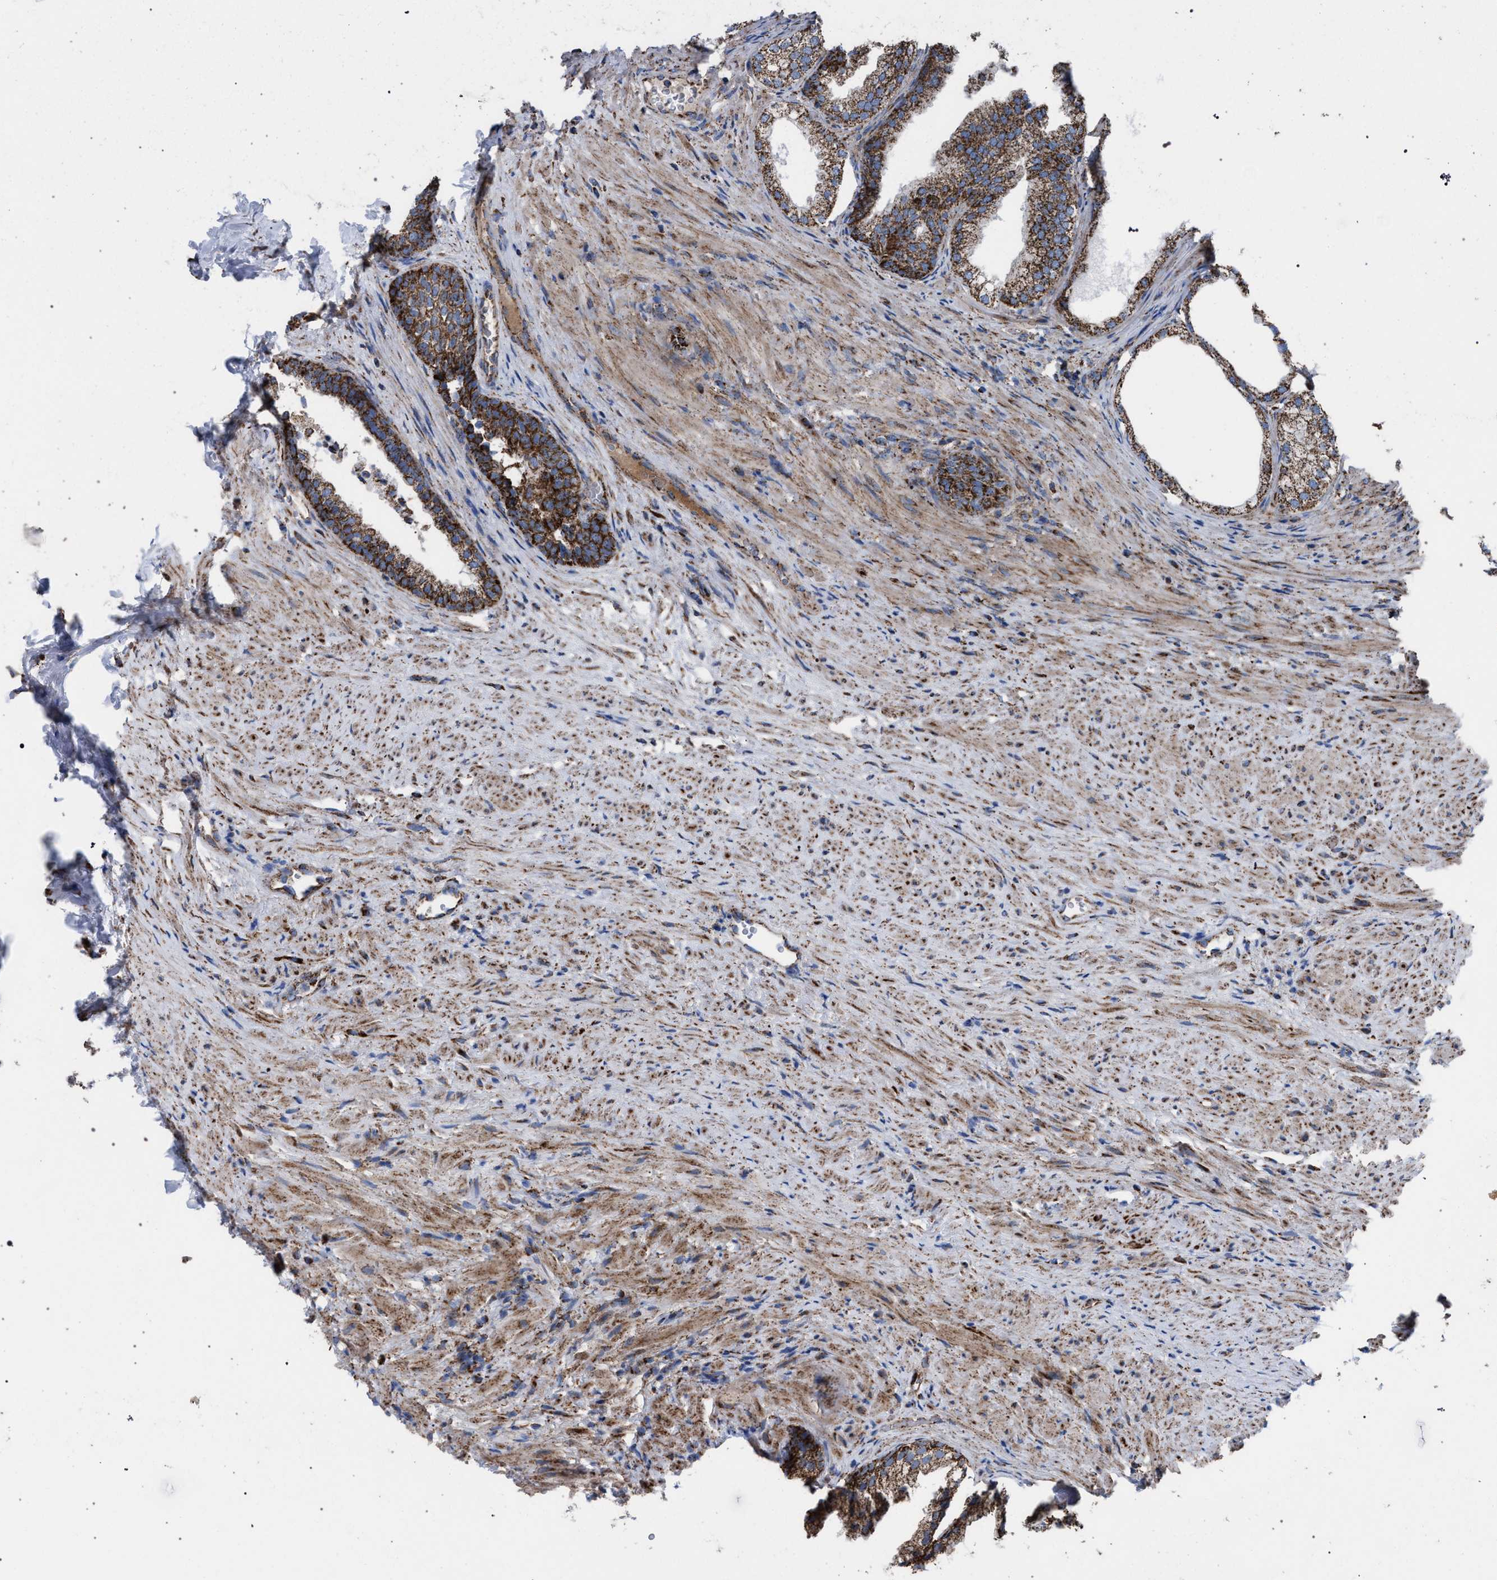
{"staining": {"intensity": "strong", "quantity": ">75%", "location": "cytoplasmic/membranous"}, "tissue": "prostate", "cell_type": "Glandular cells", "image_type": "normal", "snomed": [{"axis": "morphology", "description": "Normal tissue, NOS"}, {"axis": "topography", "description": "Prostate"}], "caption": "Protein analysis of unremarkable prostate reveals strong cytoplasmic/membranous staining in approximately >75% of glandular cells.", "gene": "VPS13A", "patient": {"sex": "male", "age": 76}}